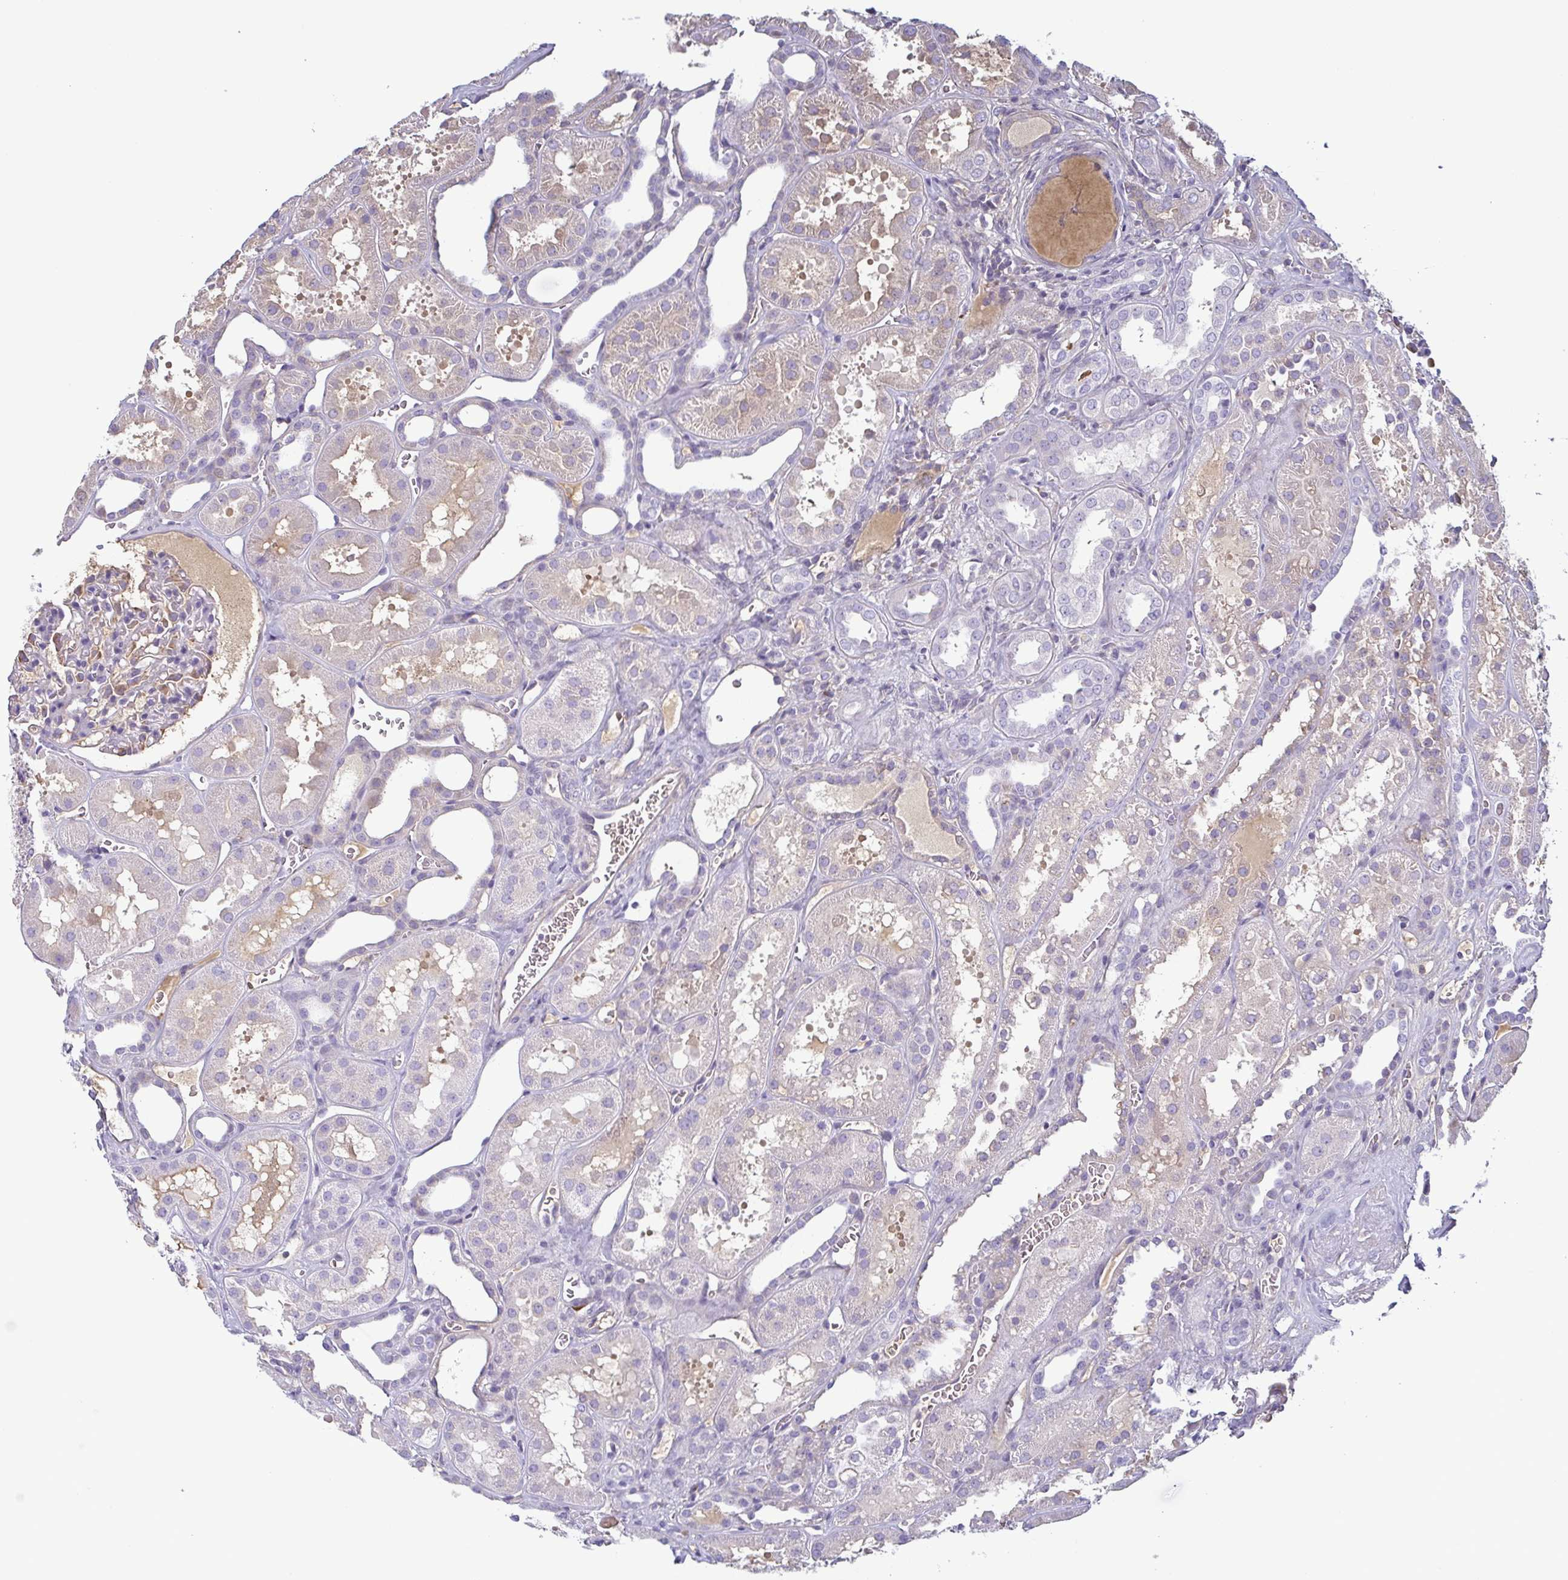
{"staining": {"intensity": "negative", "quantity": "none", "location": "none"}, "tissue": "kidney", "cell_type": "Cells in glomeruli", "image_type": "normal", "snomed": [{"axis": "morphology", "description": "Normal tissue, NOS"}, {"axis": "topography", "description": "Kidney"}], "caption": "The photomicrograph displays no significant positivity in cells in glomeruli of kidney.", "gene": "ECM1", "patient": {"sex": "female", "age": 41}}